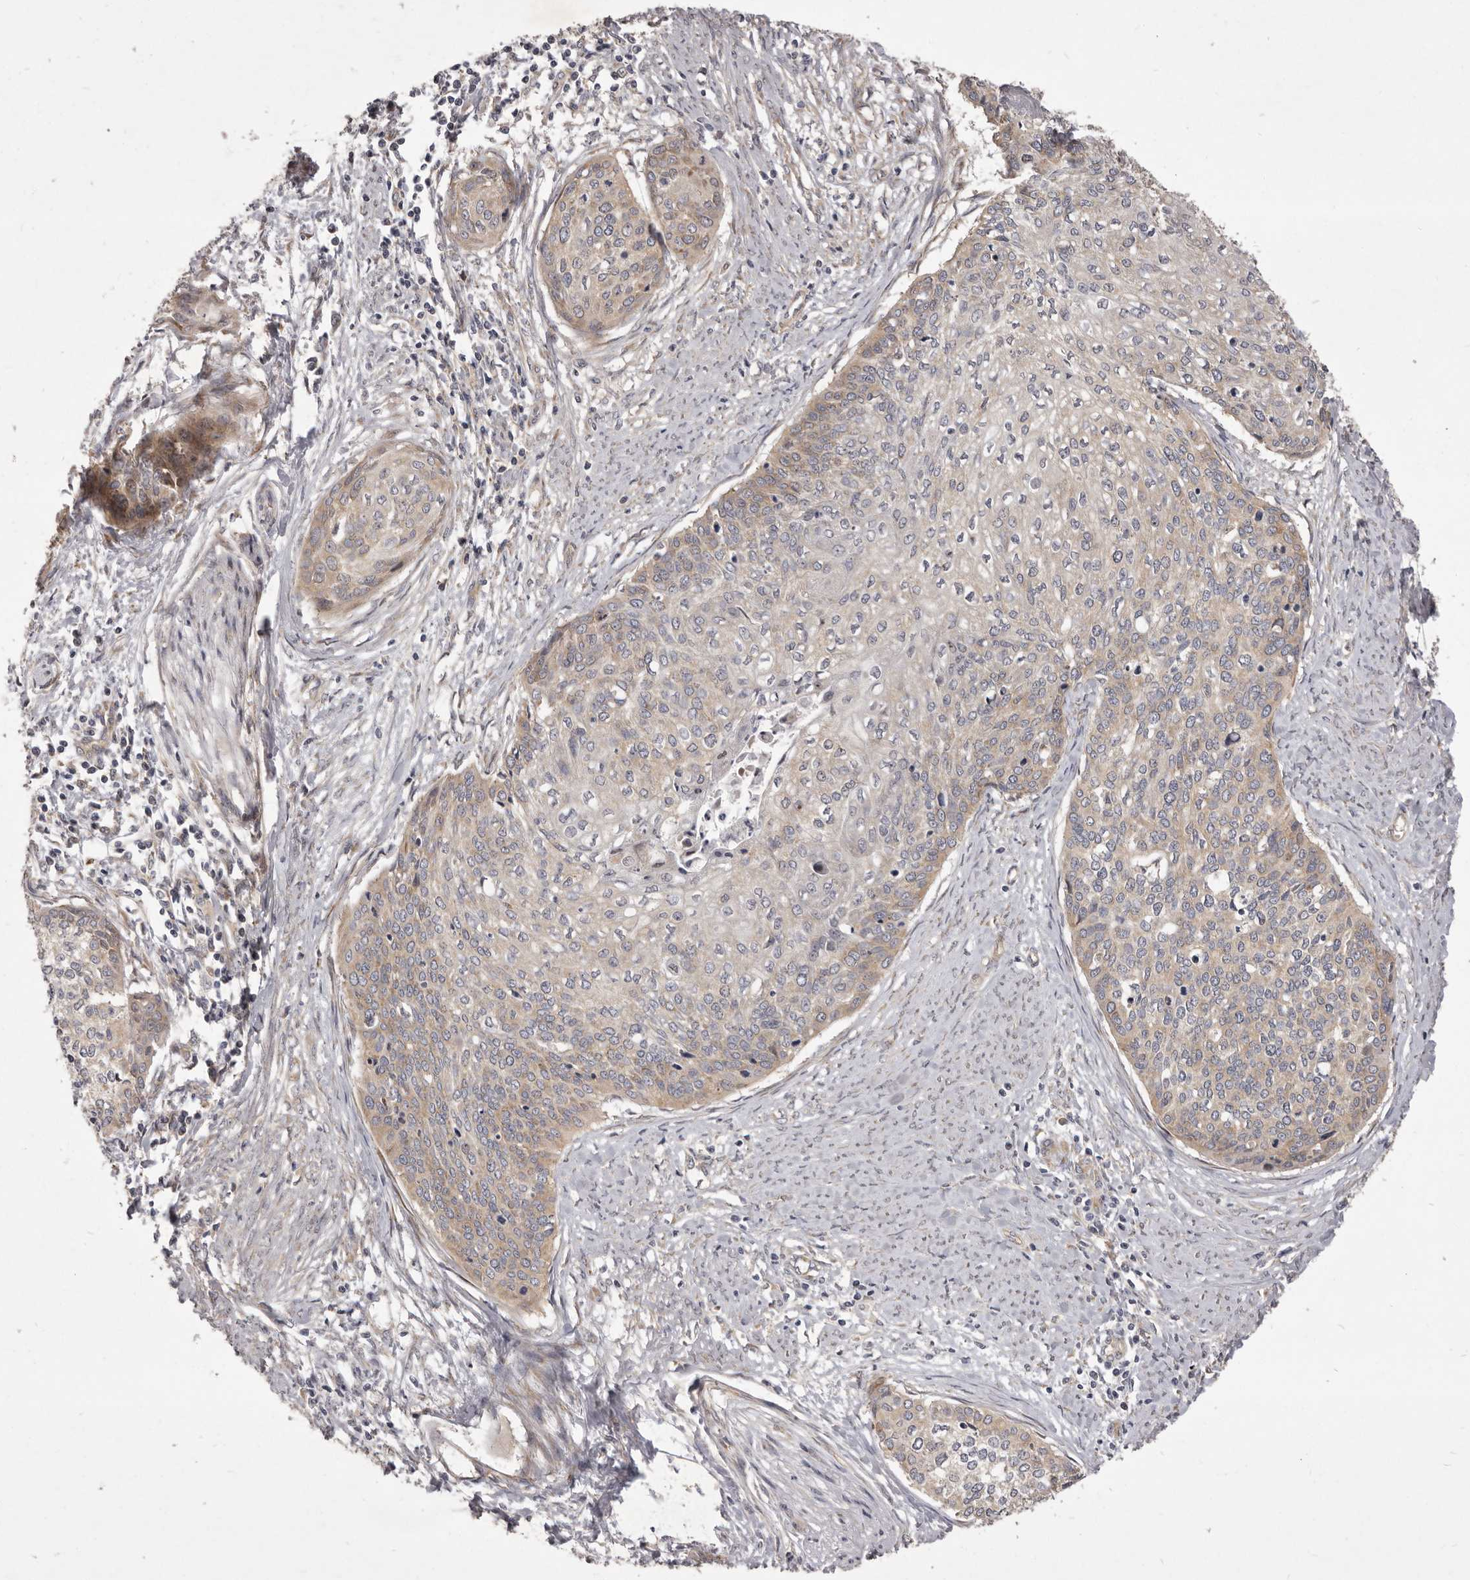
{"staining": {"intensity": "weak", "quantity": "<25%", "location": "cytoplasmic/membranous"}, "tissue": "cervical cancer", "cell_type": "Tumor cells", "image_type": "cancer", "snomed": [{"axis": "morphology", "description": "Squamous cell carcinoma, NOS"}, {"axis": "topography", "description": "Cervix"}], "caption": "Human cervical squamous cell carcinoma stained for a protein using immunohistochemistry displays no staining in tumor cells.", "gene": "TBC1D8B", "patient": {"sex": "female", "age": 37}}